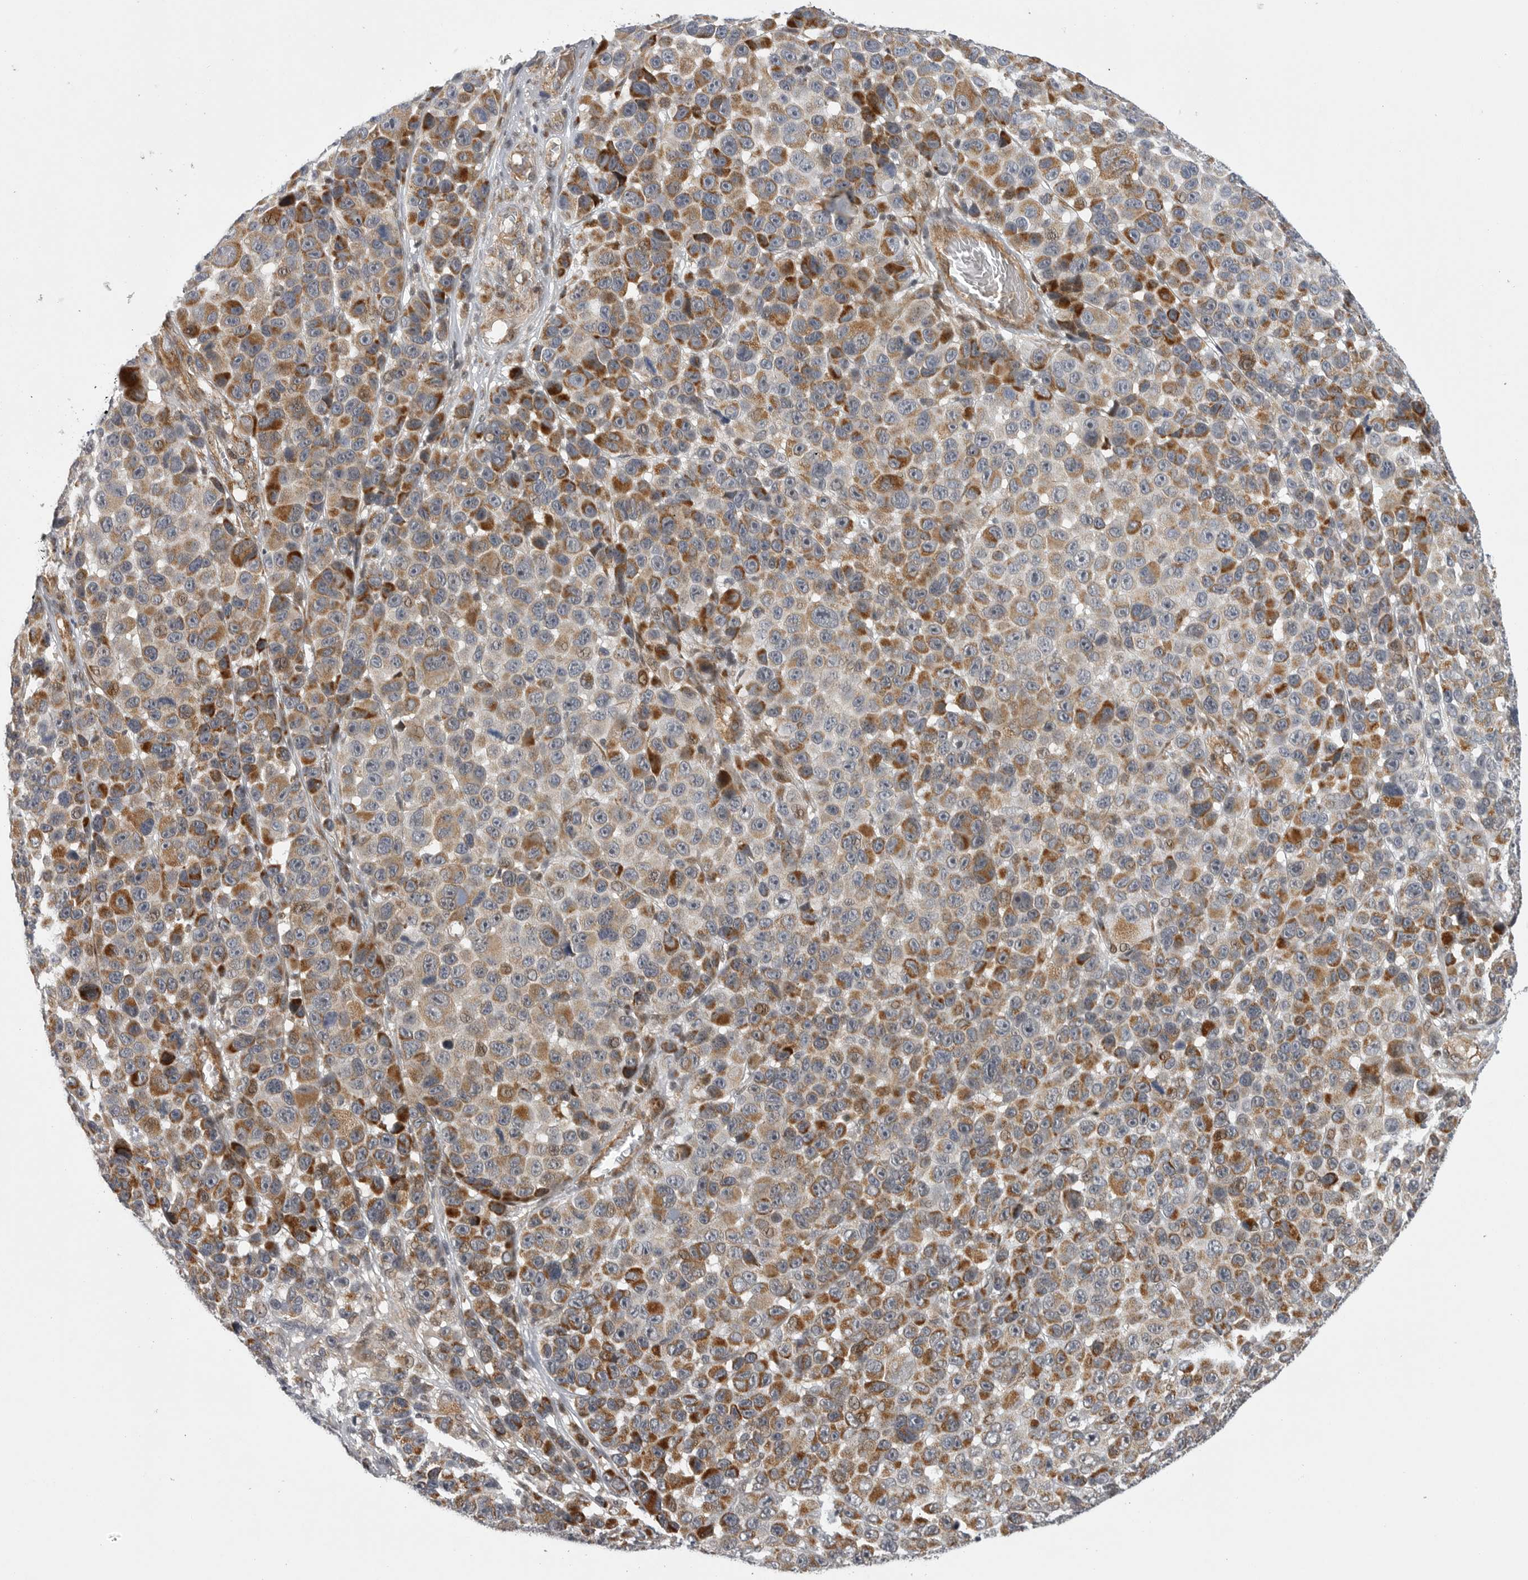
{"staining": {"intensity": "strong", "quantity": "25%-75%", "location": "cytoplasmic/membranous"}, "tissue": "melanoma", "cell_type": "Tumor cells", "image_type": "cancer", "snomed": [{"axis": "morphology", "description": "Malignant melanoma, NOS"}, {"axis": "topography", "description": "Skin"}], "caption": "The immunohistochemical stain labels strong cytoplasmic/membranous expression in tumor cells of malignant melanoma tissue. Immunohistochemistry stains the protein in brown and the nuclei are stained blue.", "gene": "TMPRSS11F", "patient": {"sex": "male", "age": 53}}